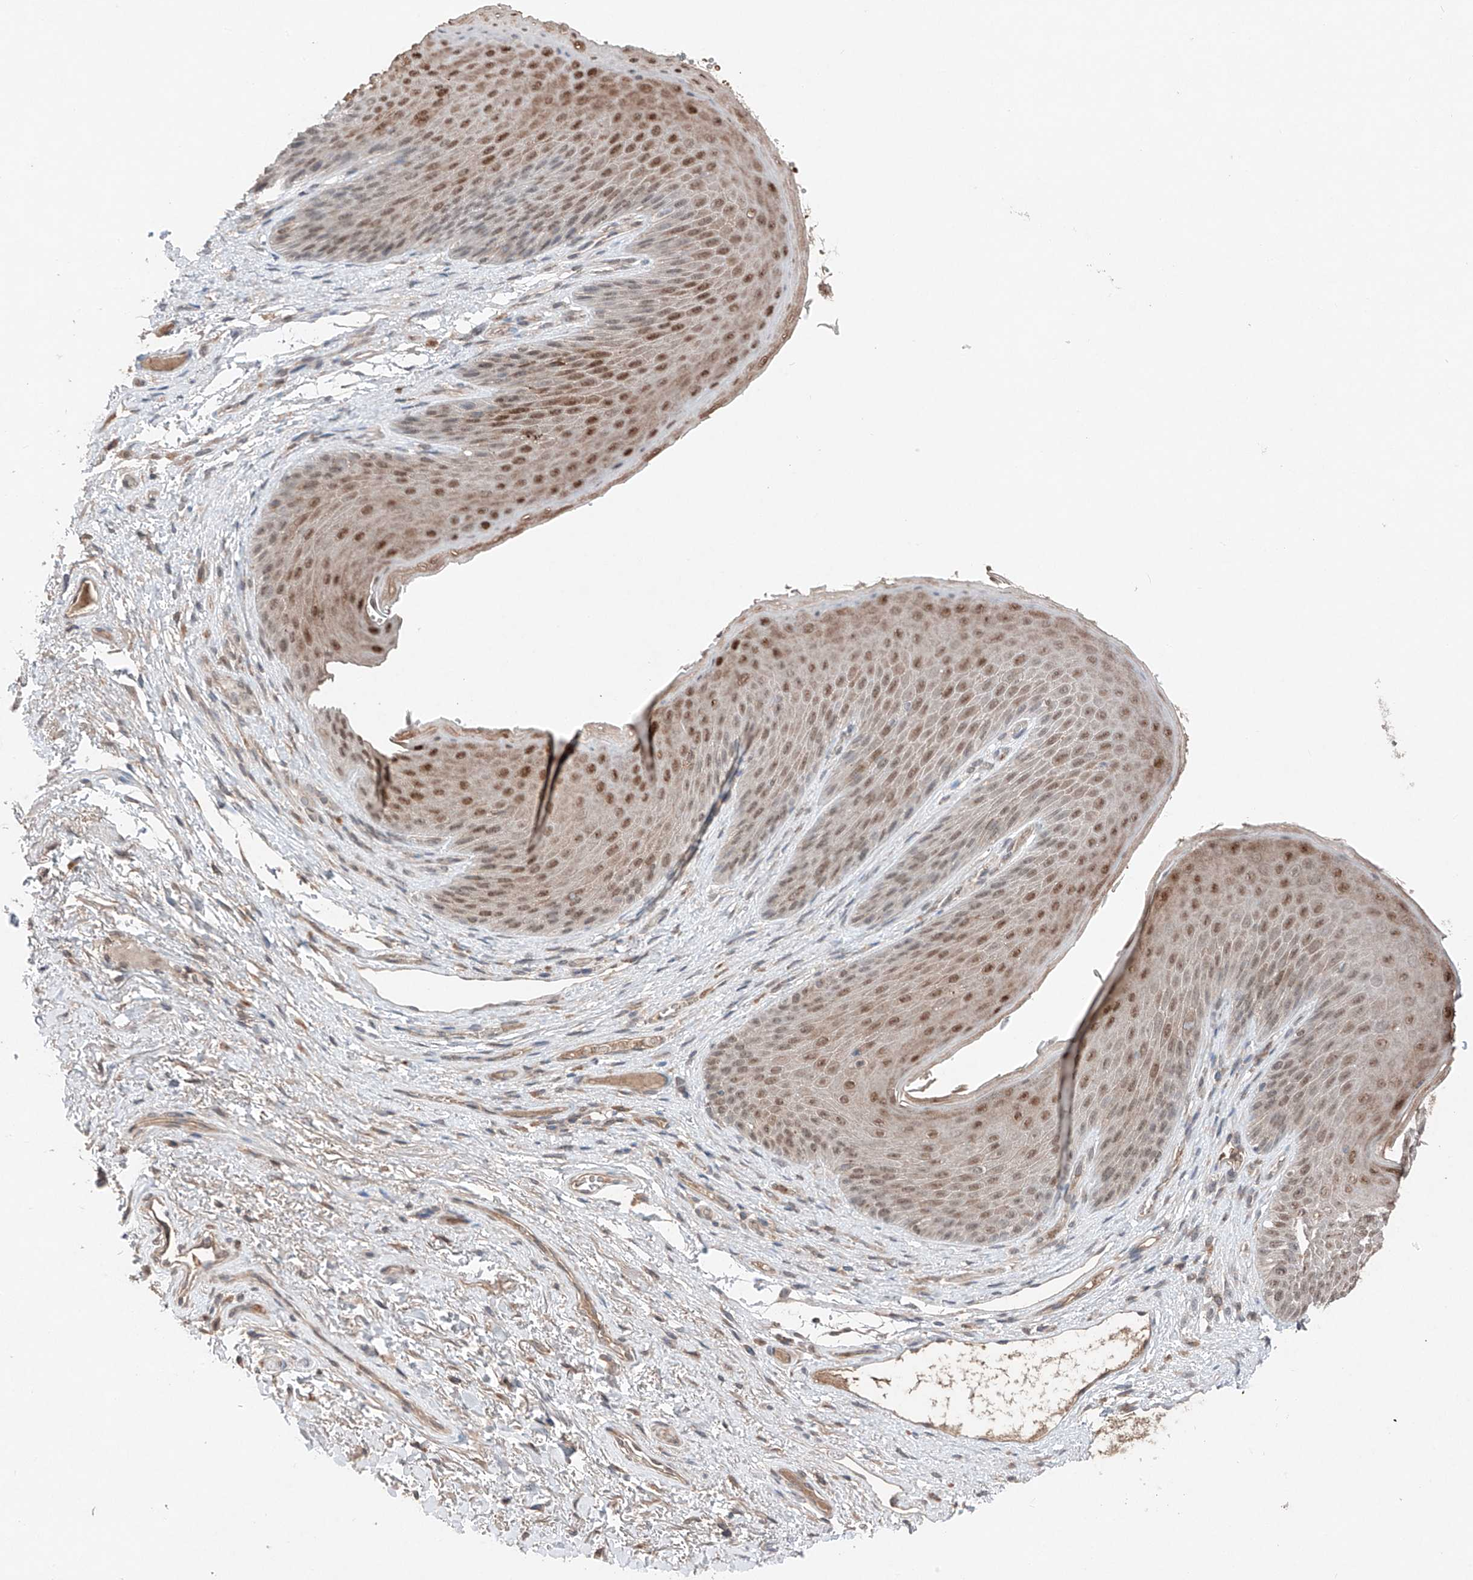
{"staining": {"intensity": "moderate", "quantity": "25%-75%", "location": "nuclear"}, "tissue": "skin", "cell_type": "Epidermal cells", "image_type": "normal", "snomed": [{"axis": "morphology", "description": "Normal tissue, NOS"}, {"axis": "topography", "description": "Anal"}], "caption": "Immunohistochemistry micrograph of unremarkable skin: skin stained using immunohistochemistry reveals medium levels of moderate protein expression localized specifically in the nuclear of epidermal cells, appearing as a nuclear brown color.", "gene": "TBX4", "patient": {"sex": "male", "age": 74}}